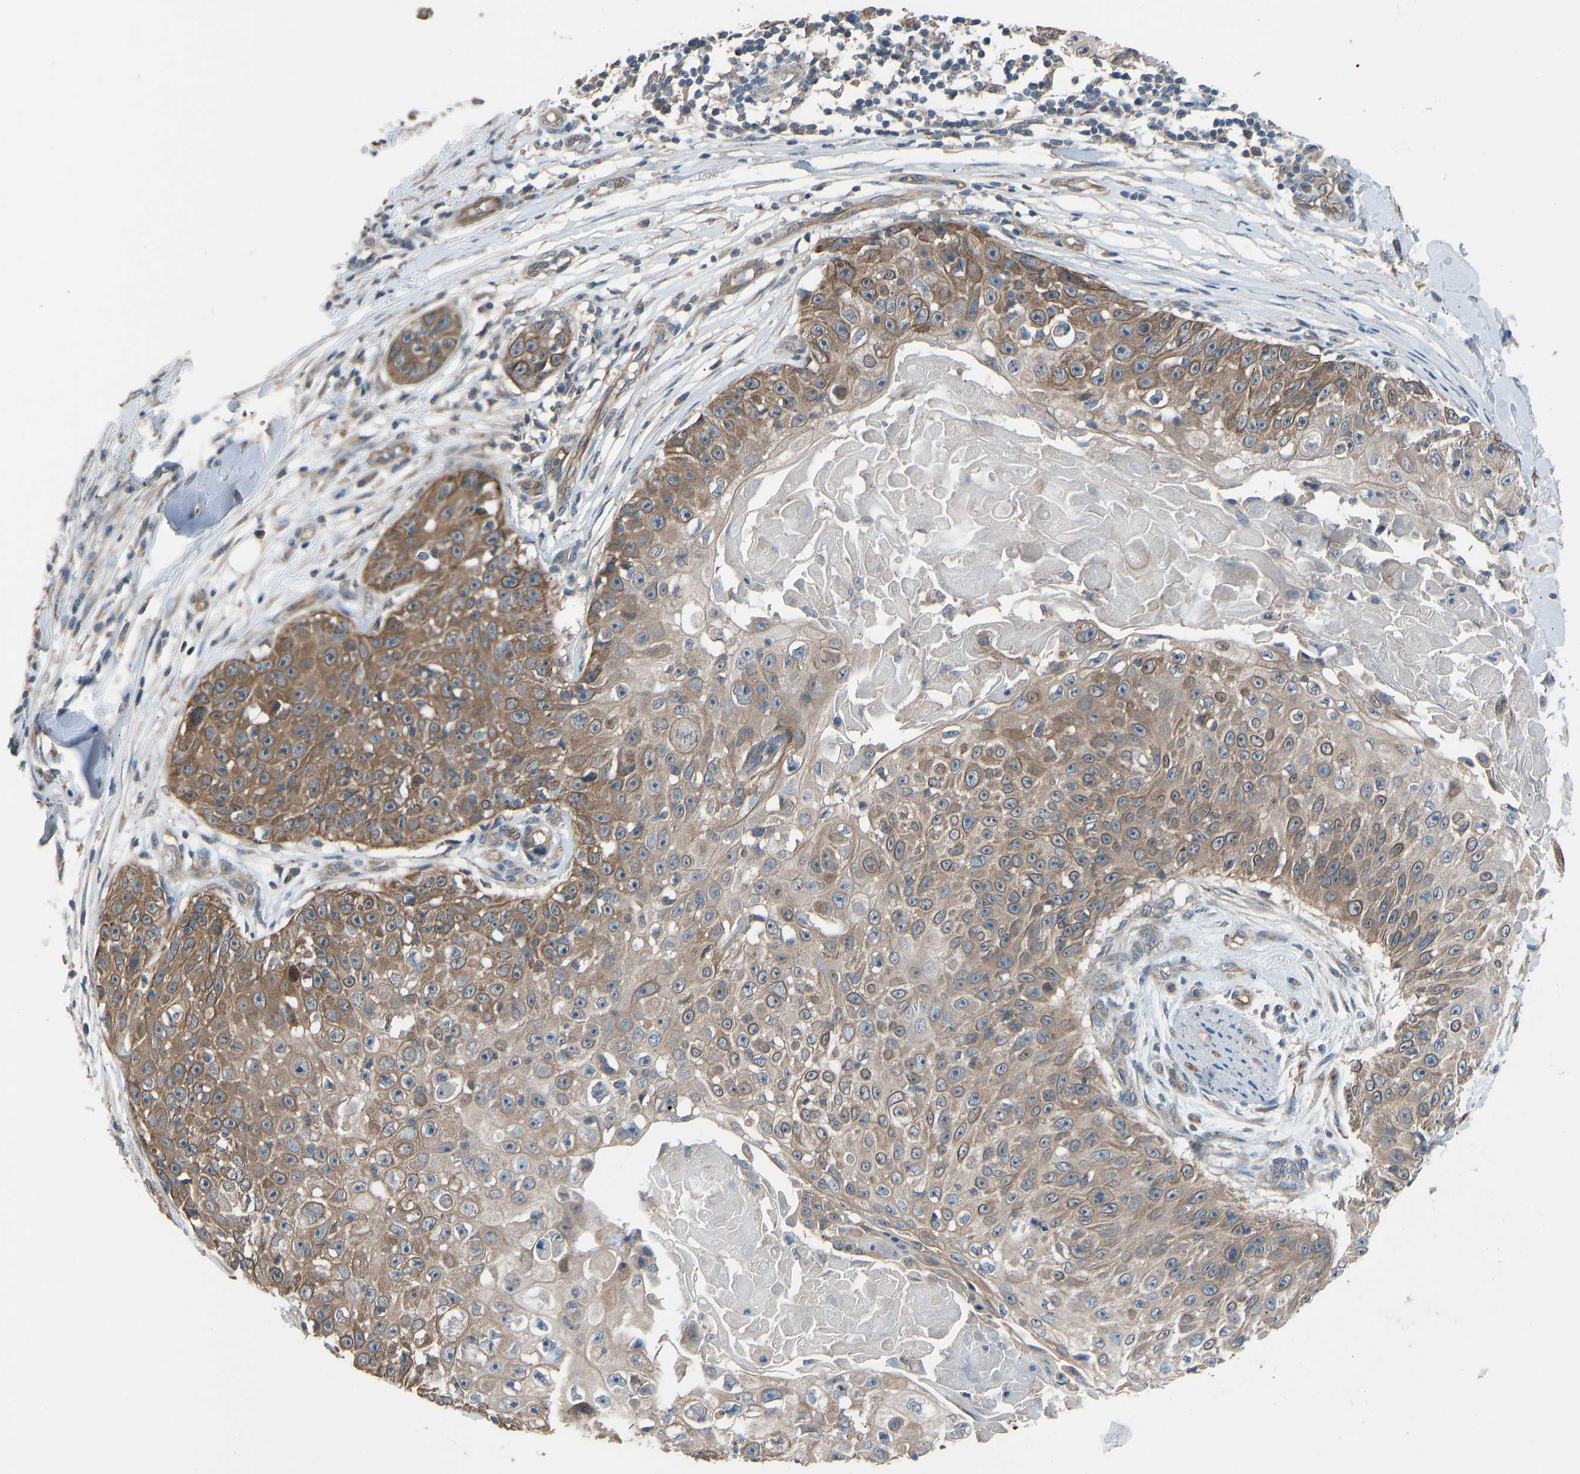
{"staining": {"intensity": "moderate", "quantity": ">75%", "location": "cytoplasmic/membranous"}, "tissue": "skin cancer", "cell_type": "Tumor cells", "image_type": "cancer", "snomed": [{"axis": "morphology", "description": "Squamous cell carcinoma, NOS"}, {"axis": "topography", "description": "Skin"}], "caption": "Immunohistochemical staining of squamous cell carcinoma (skin) exhibits medium levels of moderate cytoplasmic/membranous protein positivity in about >75% of tumor cells.", "gene": "SLC43A1", "patient": {"sex": "male", "age": 86}}